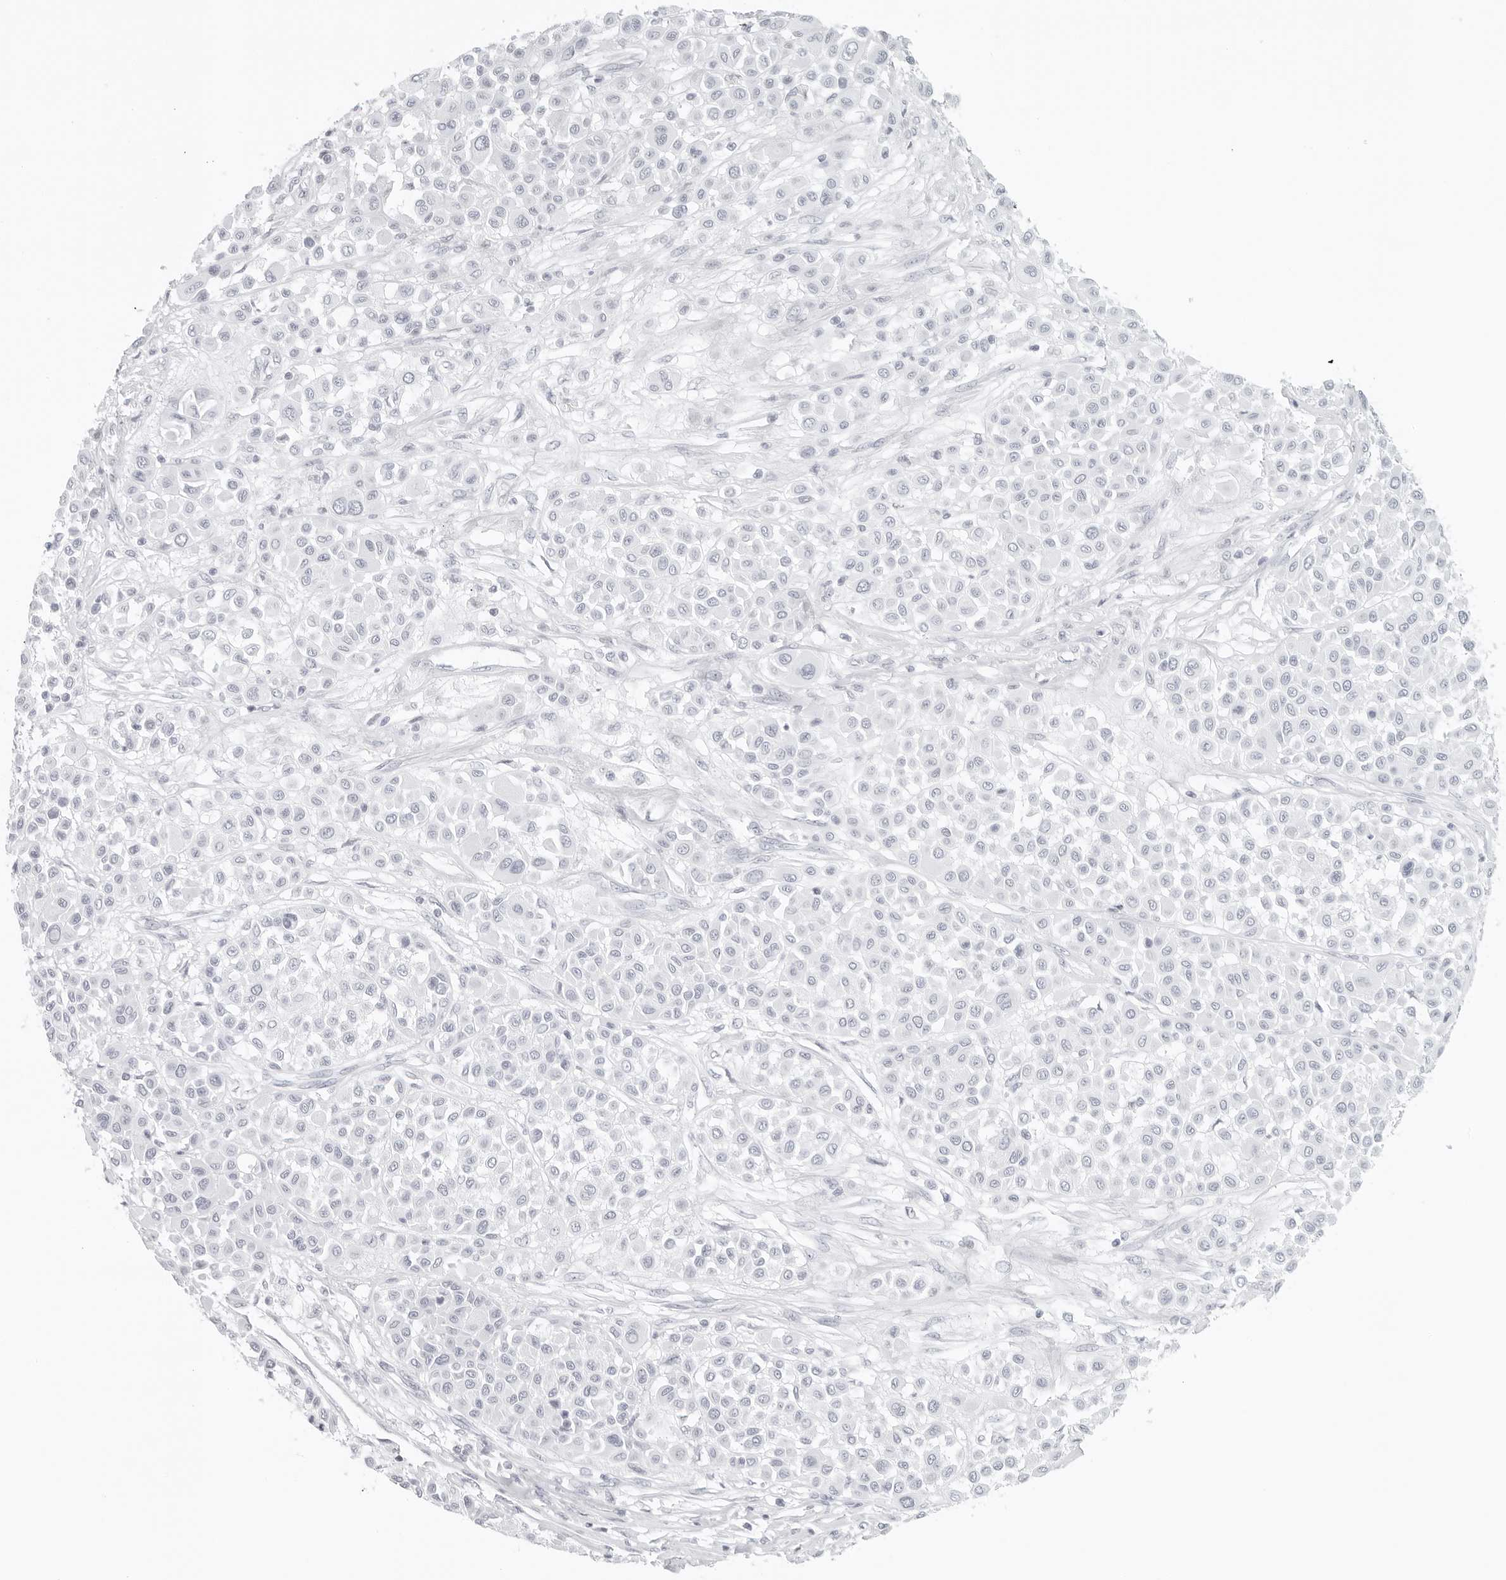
{"staining": {"intensity": "negative", "quantity": "none", "location": "none"}, "tissue": "melanoma", "cell_type": "Tumor cells", "image_type": "cancer", "snomed": [{"axis": "morphology", "description": "Malignant melanoma, Metastatic site"}, {"axis": "topography", "description": "Soft tissue"}], "caption": "Tumor cells are negative for protein expression in human melanoma. (Brightfield microscopy of DAB immunohistochemistry at high magnification).", "gene": "RPS6KC1", "patient": {"sex": "male", "age": 41}}